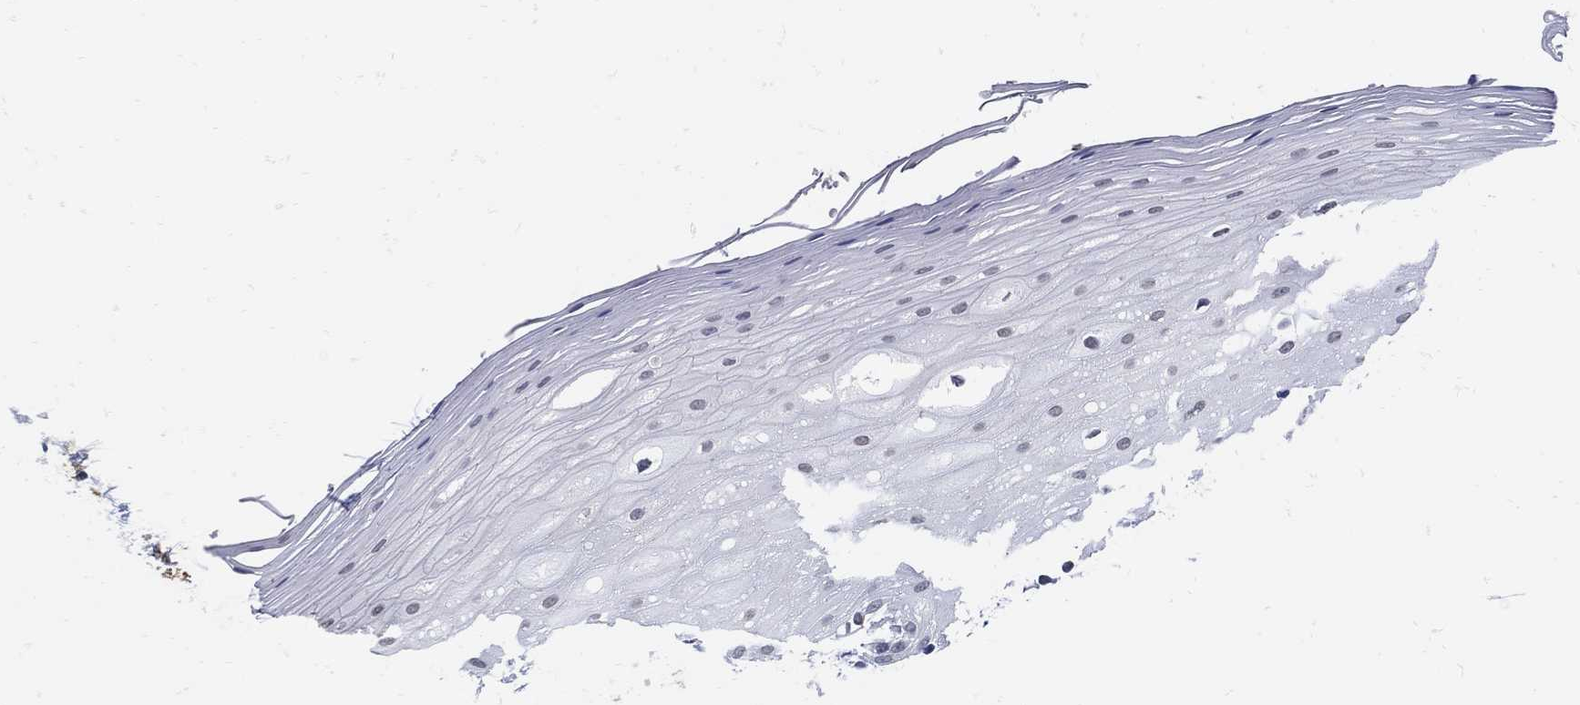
{"staining": {"intensity": "negative", "quantity": "none", "location": "none"}, "tissue": "oral mucosa", "cell_type": "Squamous epithelial cells", "image_type": "normal", "snomed": [{"axis": "morphology", "description": "Normal tissue, NOS"}, {"axis": "morphology", "description": "Squamous cell carcinoma, NOS"}, {"axis": "topography", "description": "Oral tissue"}, {"axis": "topography", "description": "Head-Neck"}], "caption": "Immunohistochemistry of unremarkable human oral mucosa reveals no positivity in squamous epithelial cells.", "gene": "KCNN3", "patient": {"sex": "female", "age": 75}}